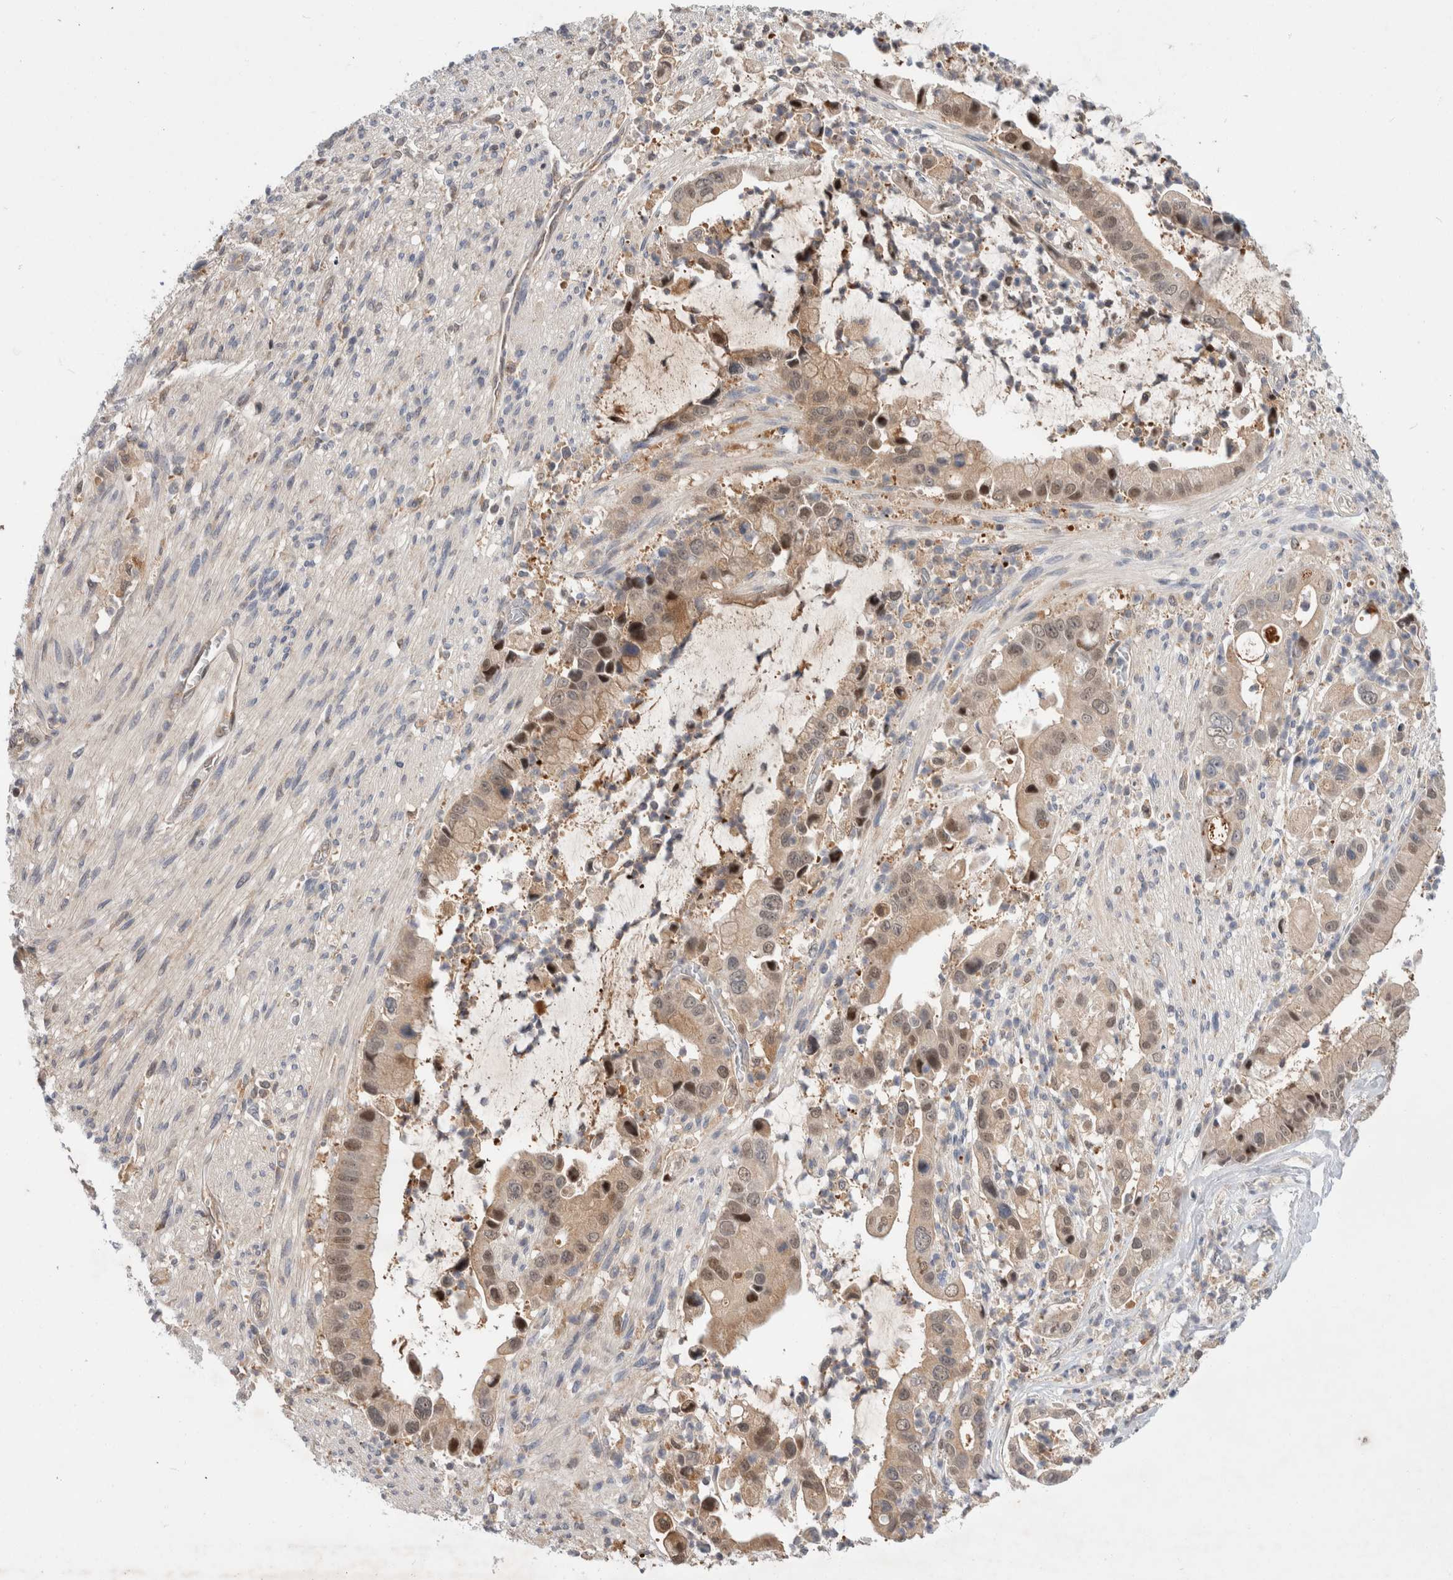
{"staining": {"intensity": "weak", "quantity": ">75%", "location": "cytoplasmic/membranous,nuclear"}, "tissue": "liver cancer", "cell_type": "Tumor cells", "image_type": "cancer", "snomed": [{"axis": "morphology", "description": "Cholangiocarcinoma"}, {"axis": "topography", "description": "Liver"}], "caption": "A brown stain shows weak cytoplasmic/membranous and nuclear staining of a protein in human liver cancer (cholangiocarcinoma) tumor cells.", "gene": "MRPL37", "patient": {"sex": "female", "age": 54}}